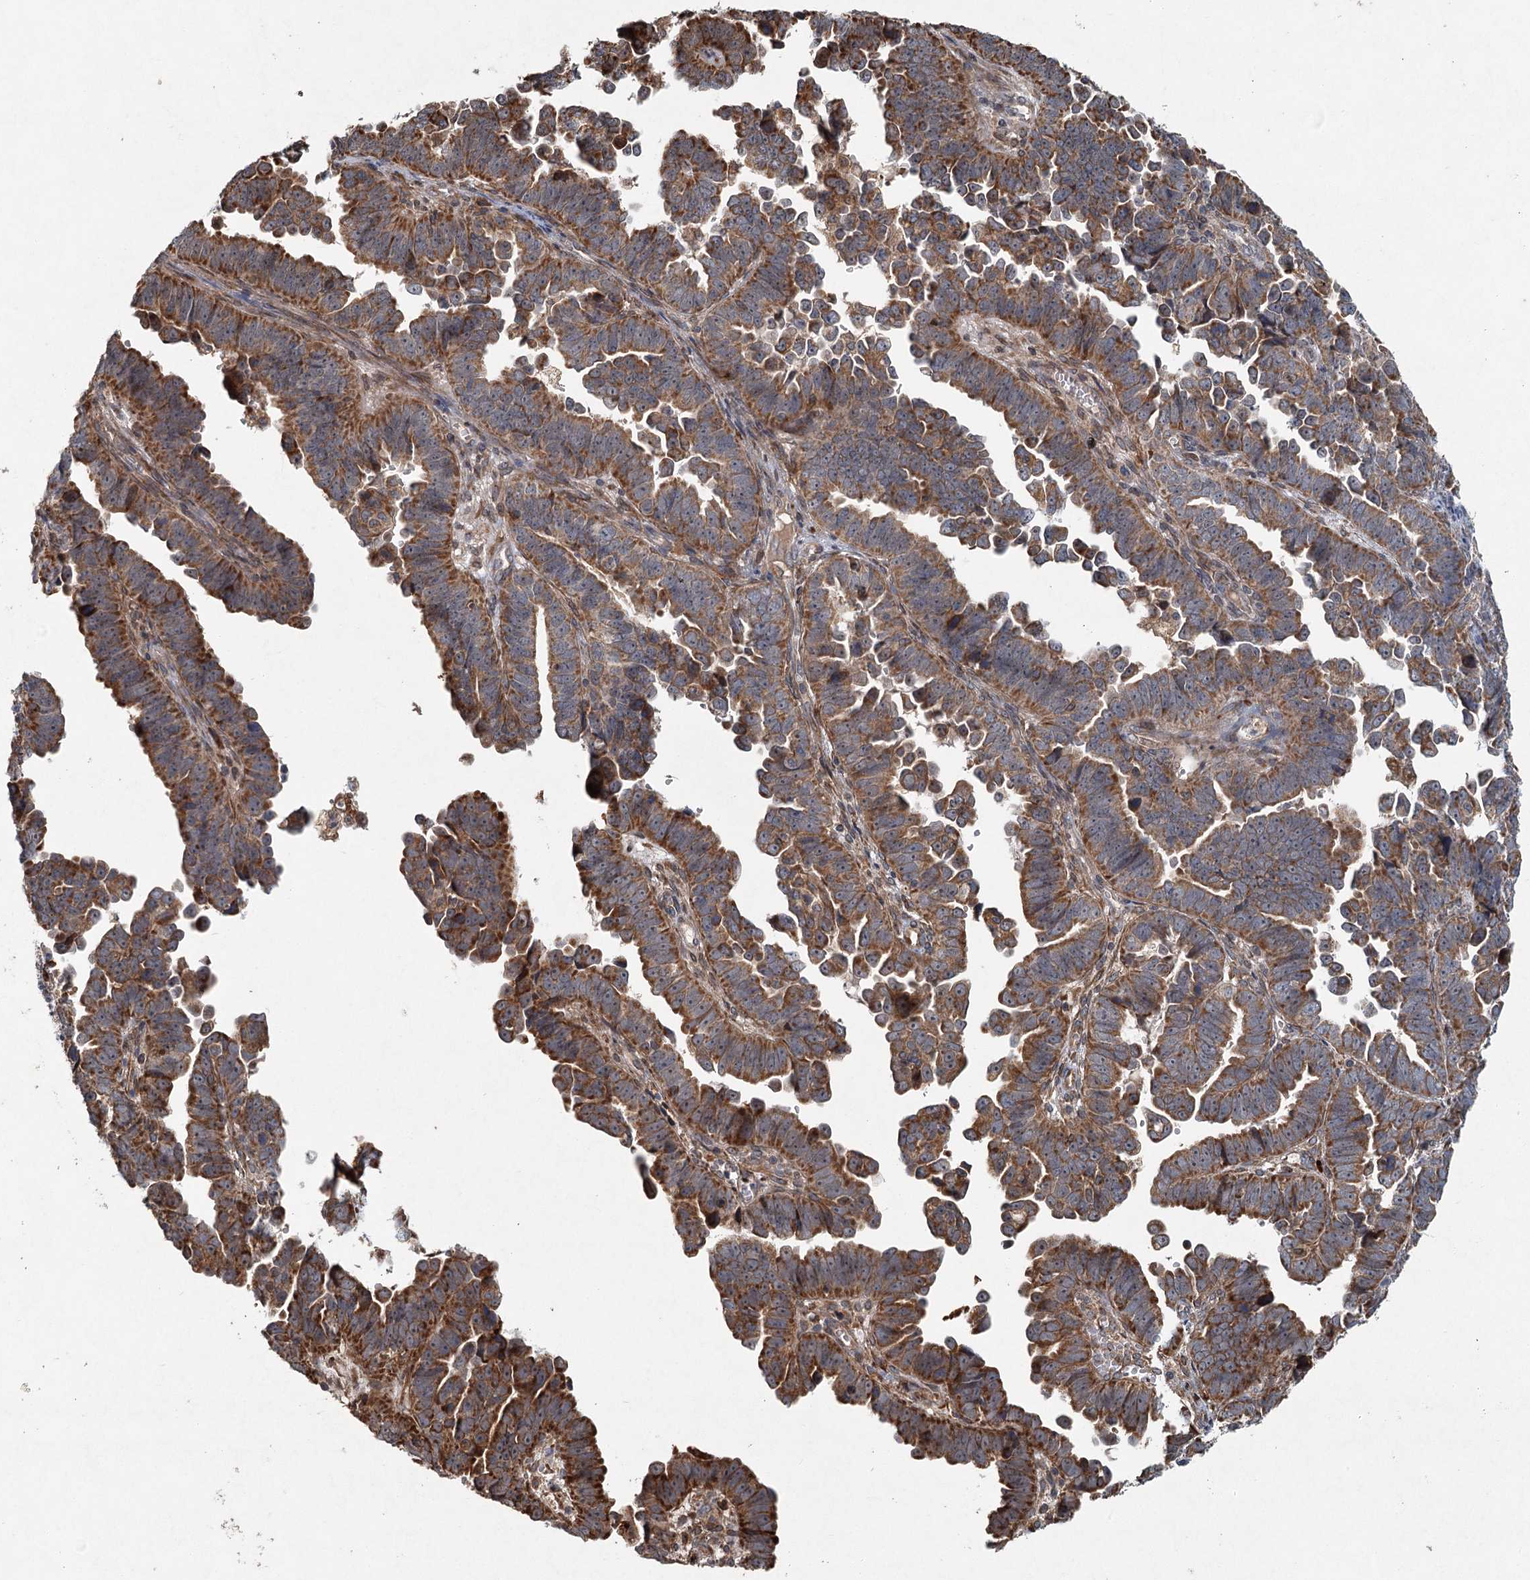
{"staining": {"intensity": "moderate", "quantity": ">75%", "location": "cytoplasmic/membranous"}, "tissue": "endometrial cancer", "cell_type": "Tumor cells", "image_type": "cancer", "snomed": [{"axis": "morphology", "description": "Adenocarcinoma, NOS"}, {"axis": "topography", "description": "Endometrium"}], "caption": "This is an image of immunohistochemistry staining of adenocarcinoma (endometrial), which shows moderate positivity in the cytoplasmic/membranous of tumor cells.", "gene": "SRPX2", "patient": {"sex": "female", "age": 75}}